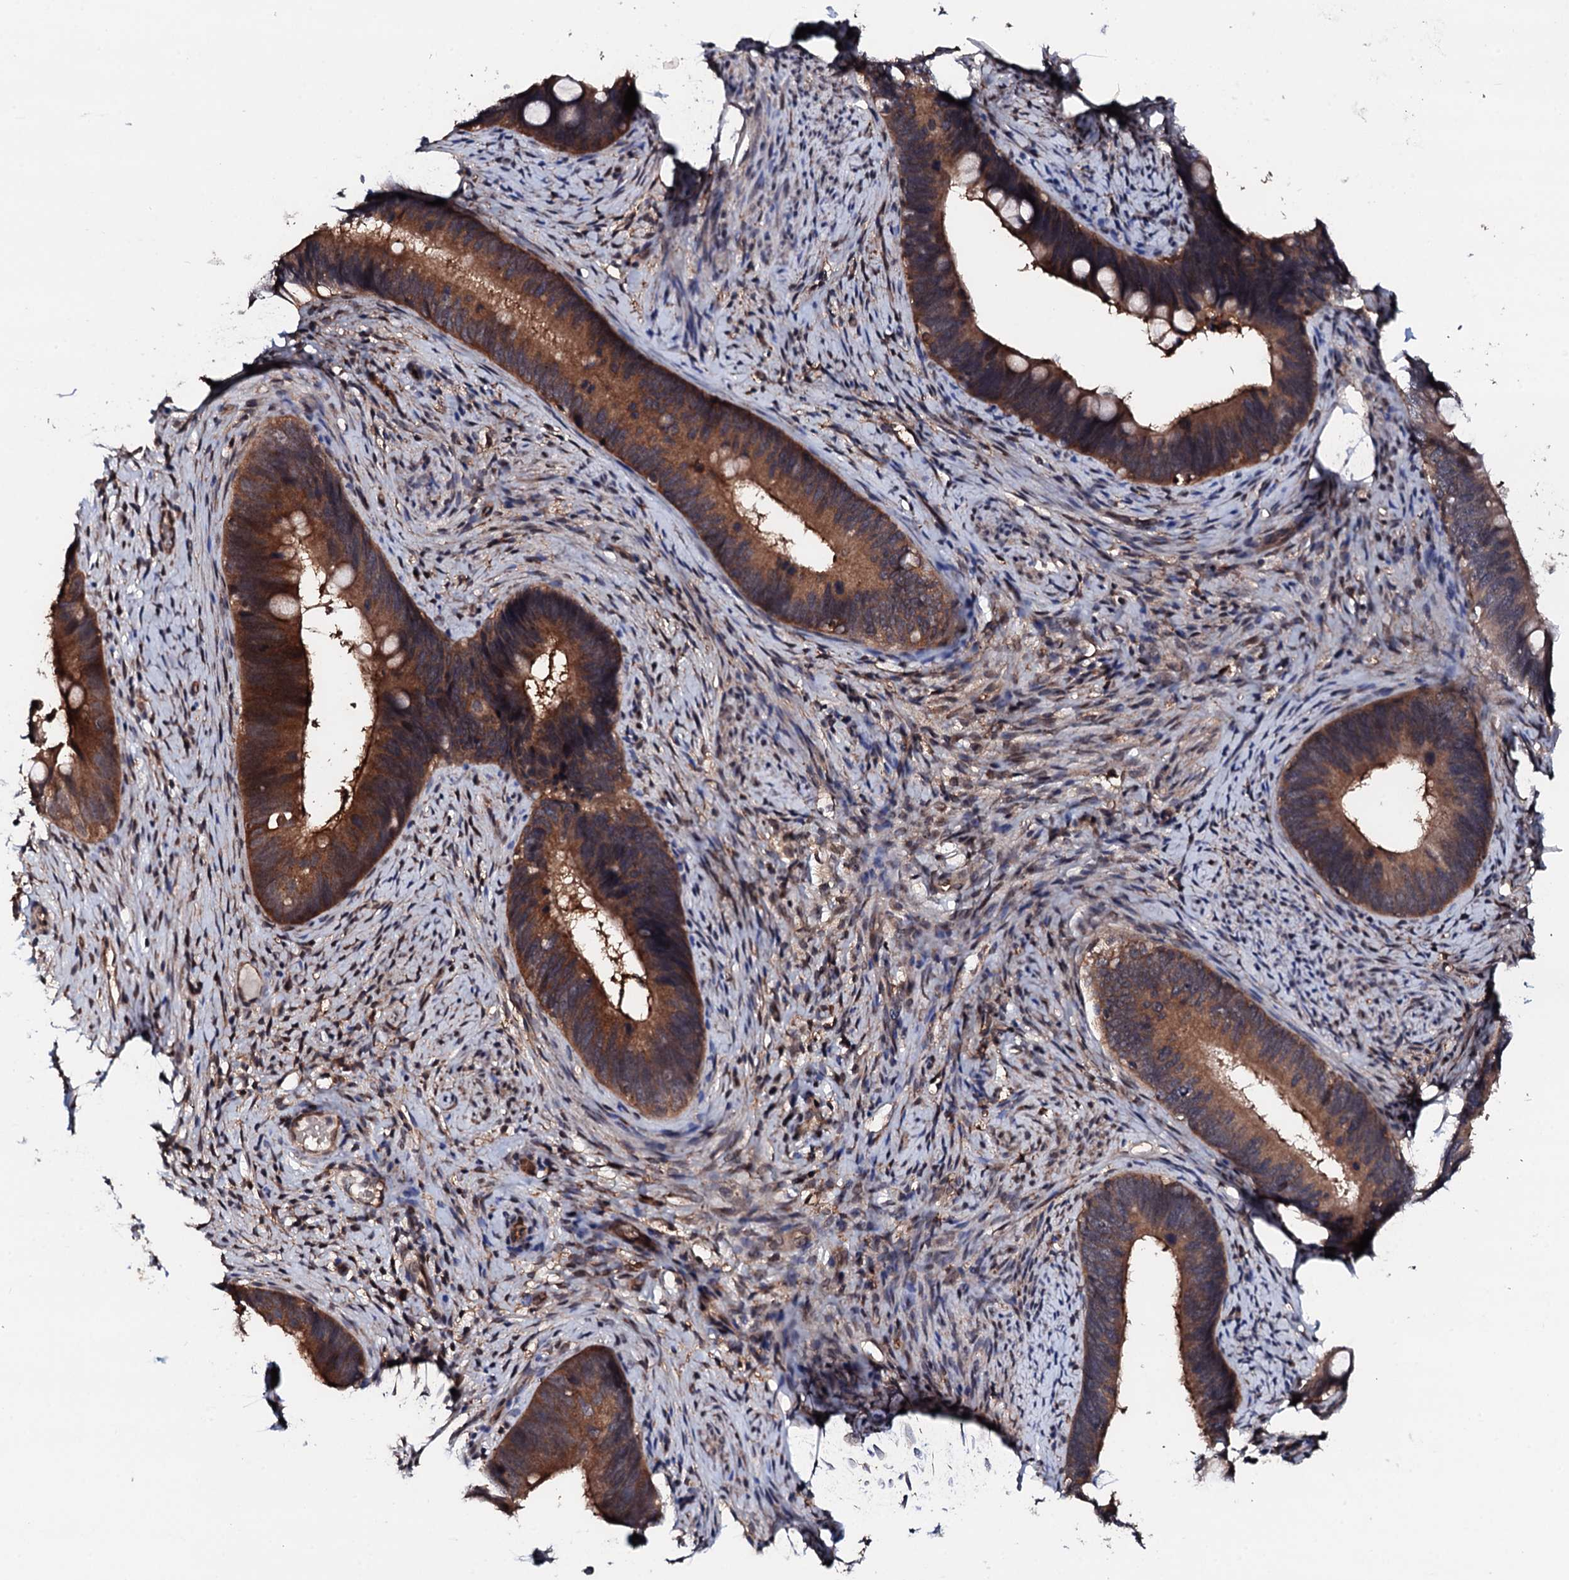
{"staining": {"intensity": "moderate", "quantity": "25%-75%", "location": "cytoplasmic/membranous"}, "tissue": "cervical cancer", "cell_type": "Tumor cells", "image_type": "cancer", "snomed": [{"axis": "morphology", "description": "Adenocarcinoma, NOS"}, {"axis": "topography", "description": "Cervix"}], "caption": "A micrograph of human cervical adenocarcinoma stained for a protein demonstrates moderate cytoplasmic/membranous brown staining in tumor cells. (IHC, brightfield microscopy, high magnification).", "gene": "EDC3", "patient": {"sex": "female", "age": 42}}